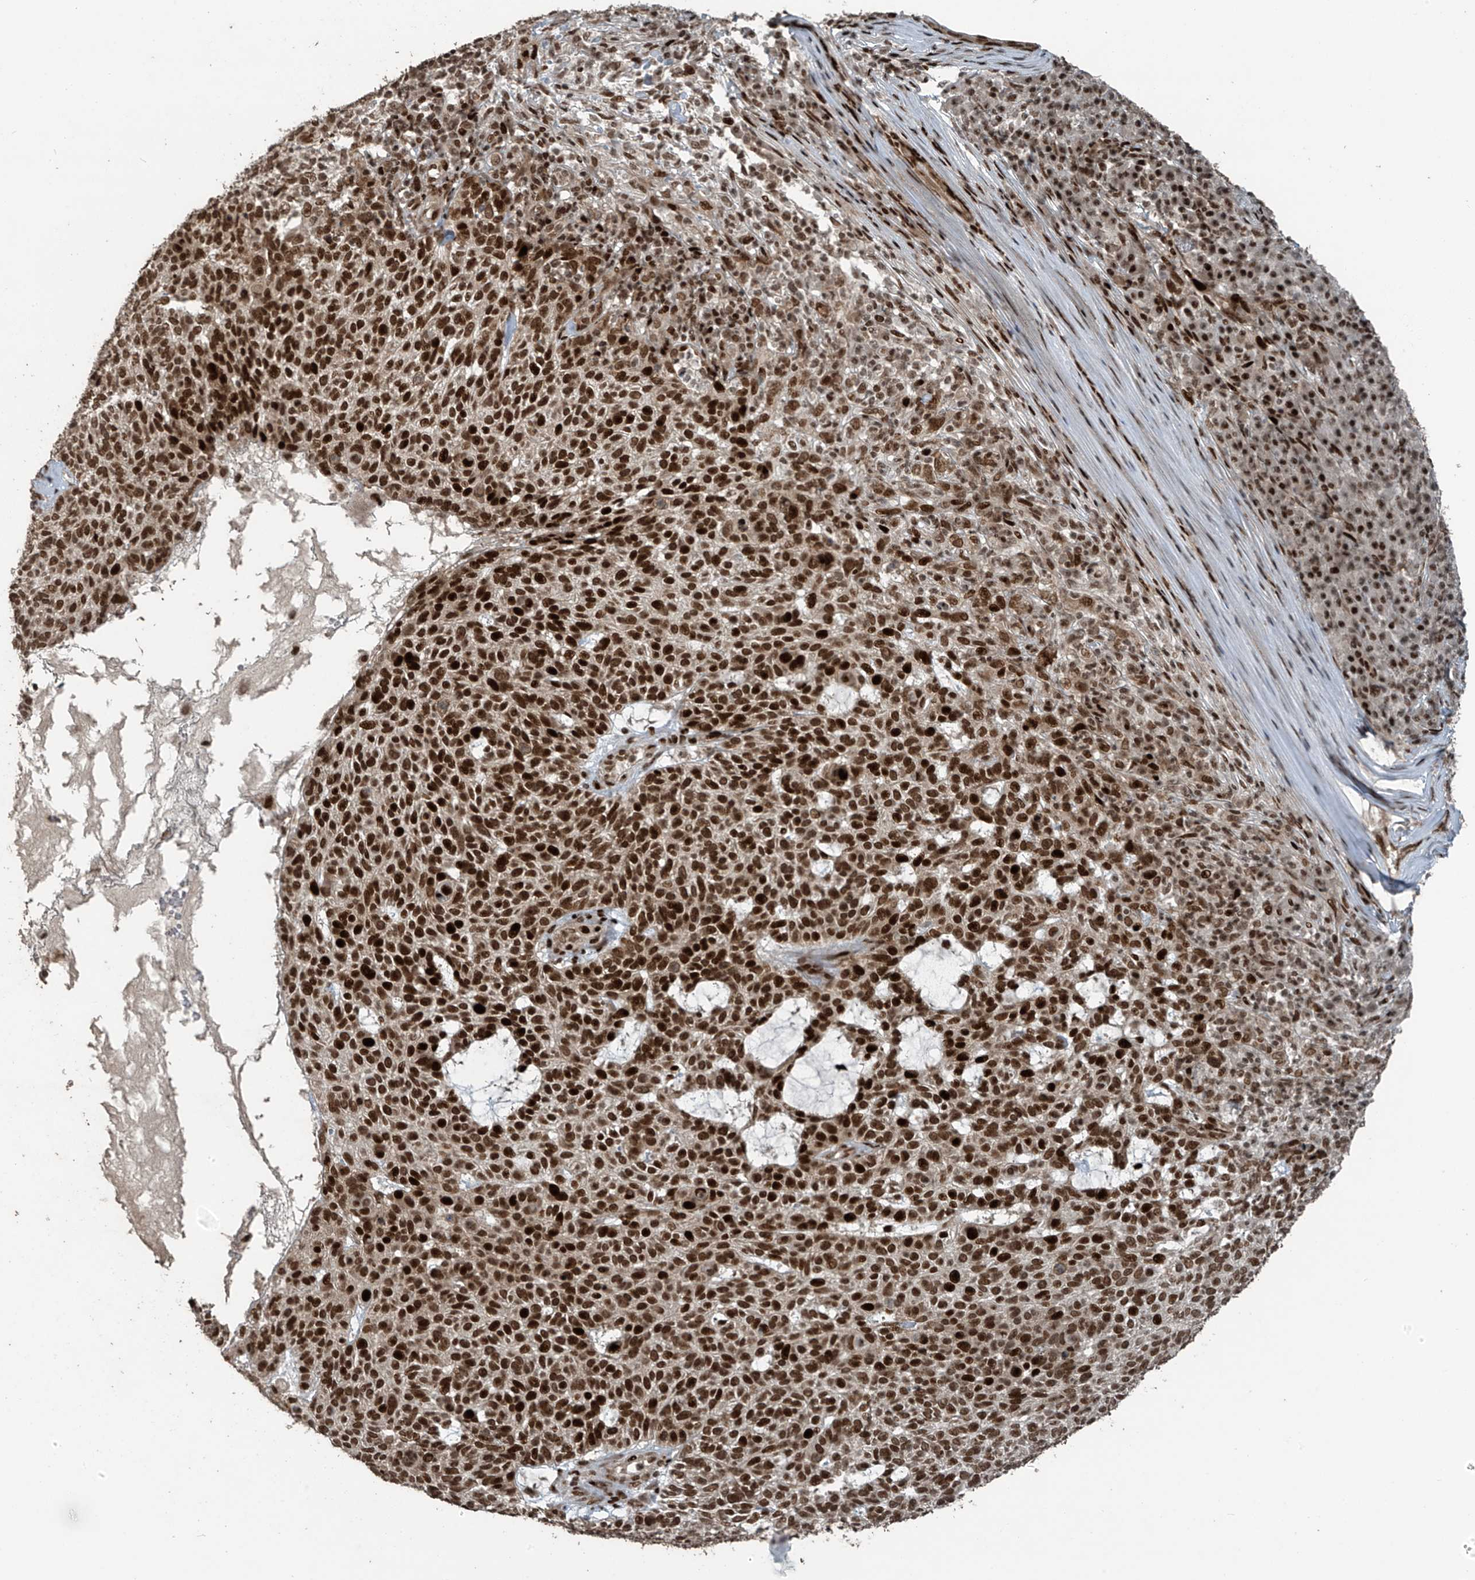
{"staining": {"intensity": "strong", "quantity": ">75%", "location": "nuclear"}, "tissue": "skin cancer", "cell_type": "Tumor cells", "image_type": "cancer", "snomed": [{"axis": "morphology", "description": "Squamous cell carcinoma, NOS"}, {"axis": "topography", "description": "Skin"}], "caption": "There is high levels of strong nuclear expression in tumor cells of skin cancer, as demonstrated by immunohistochemical staining (brown color).", "gene": "PCNP", "patient": {"sex": "female", "age": 90}}